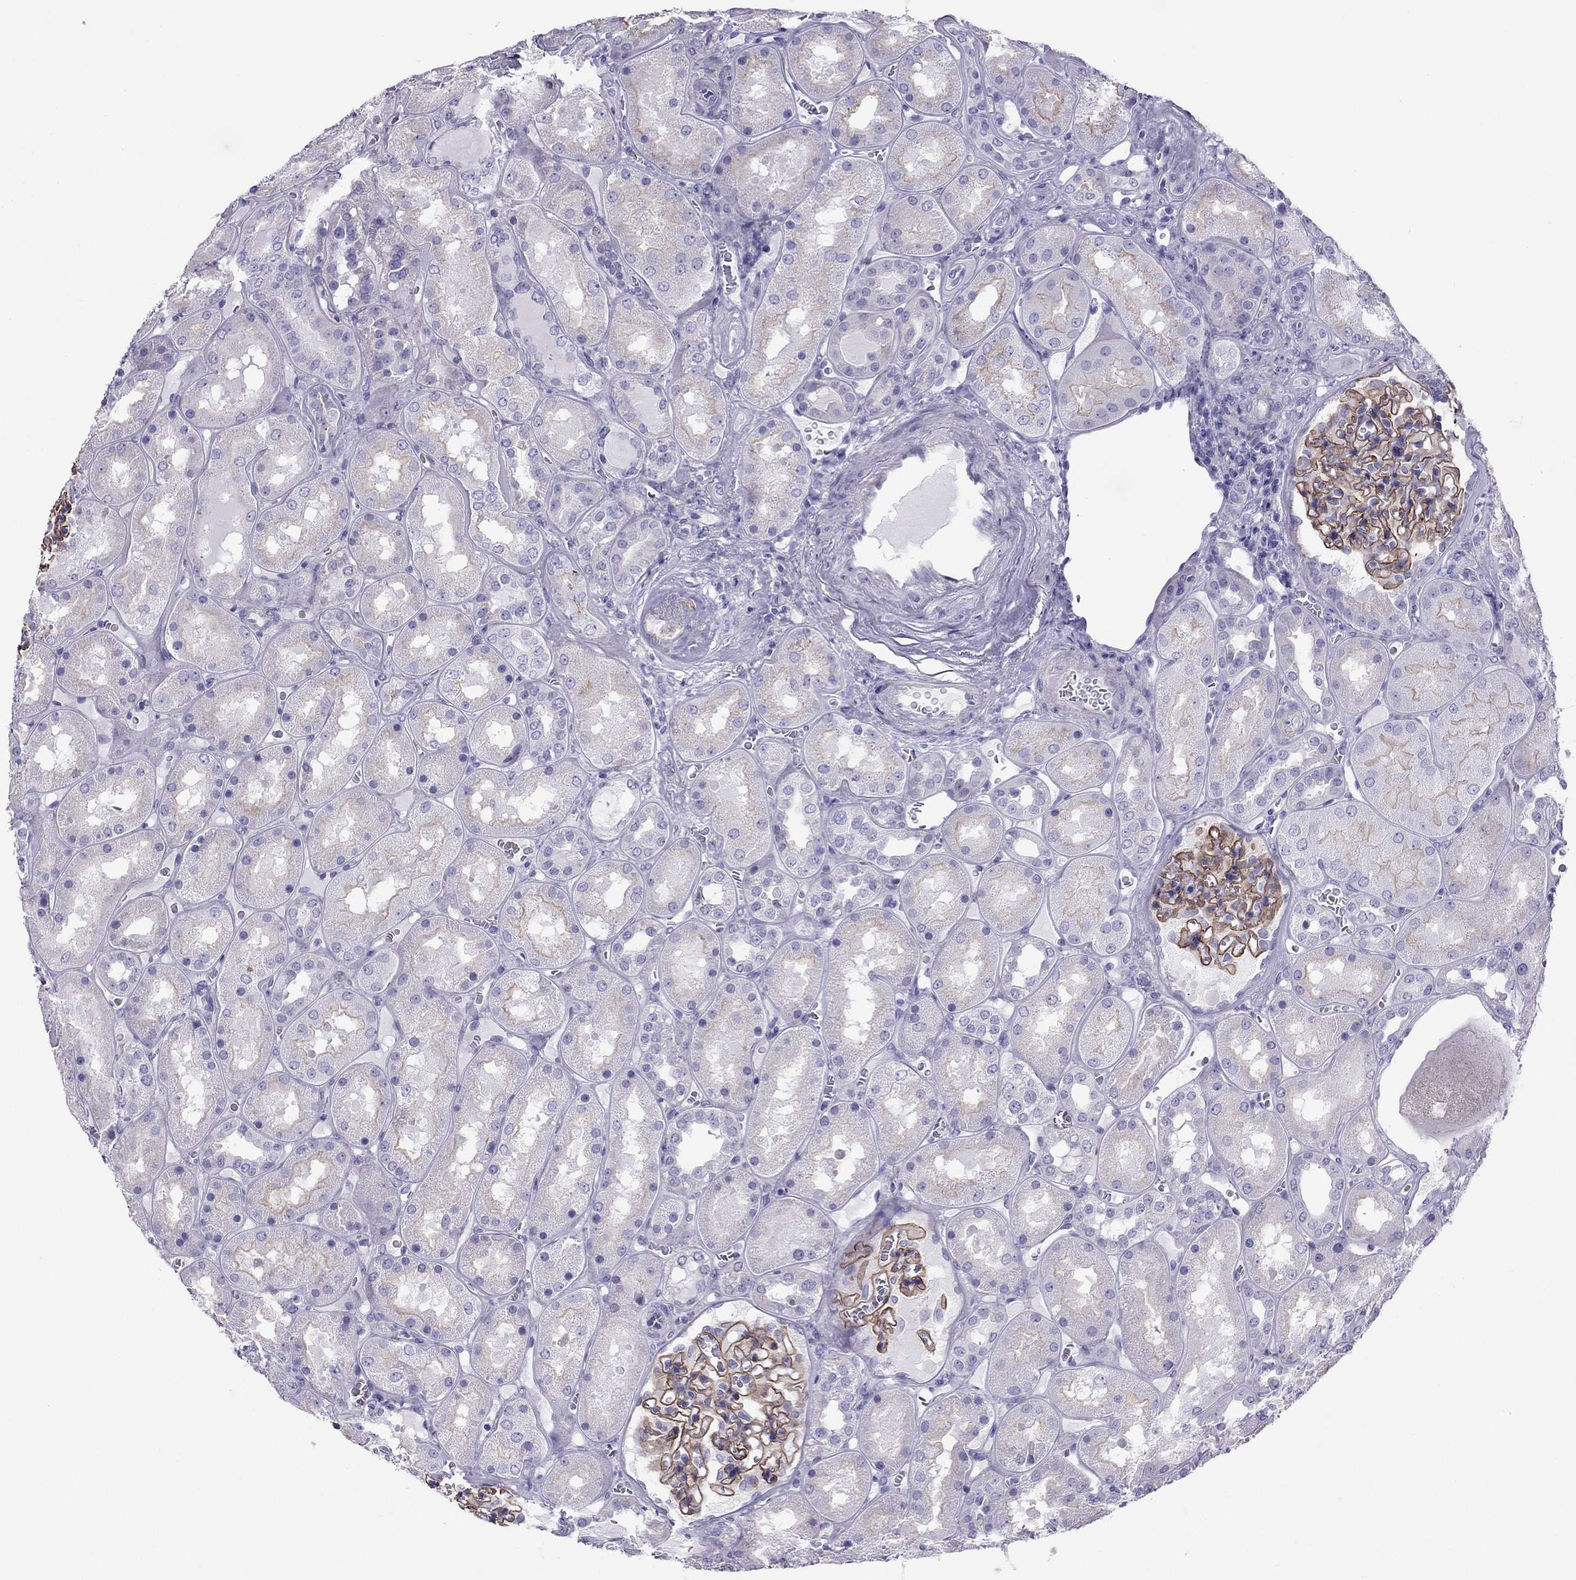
{"staining": {"intensity": "strong", "quantity": ">75%", "location": "cytoplasmic/membranous"}, "tissue": "kidney", "cell_type": "Cells in glomeruli", "image_type": "normal", "snomed": [{"axis": "morphology", "description": "Normal tissue, NOS"}, {"axis": "topography", "description": "Kidney"}], "caption": "Kidney stained with DAB (3,3'-diaminobenzidine) IHC displays high levels of strong cytoplasmic/membranous staining in about >75% of cells in glomeruli.", "gene": "MYL11", "patient": {"sex": "male", "age": 73}}